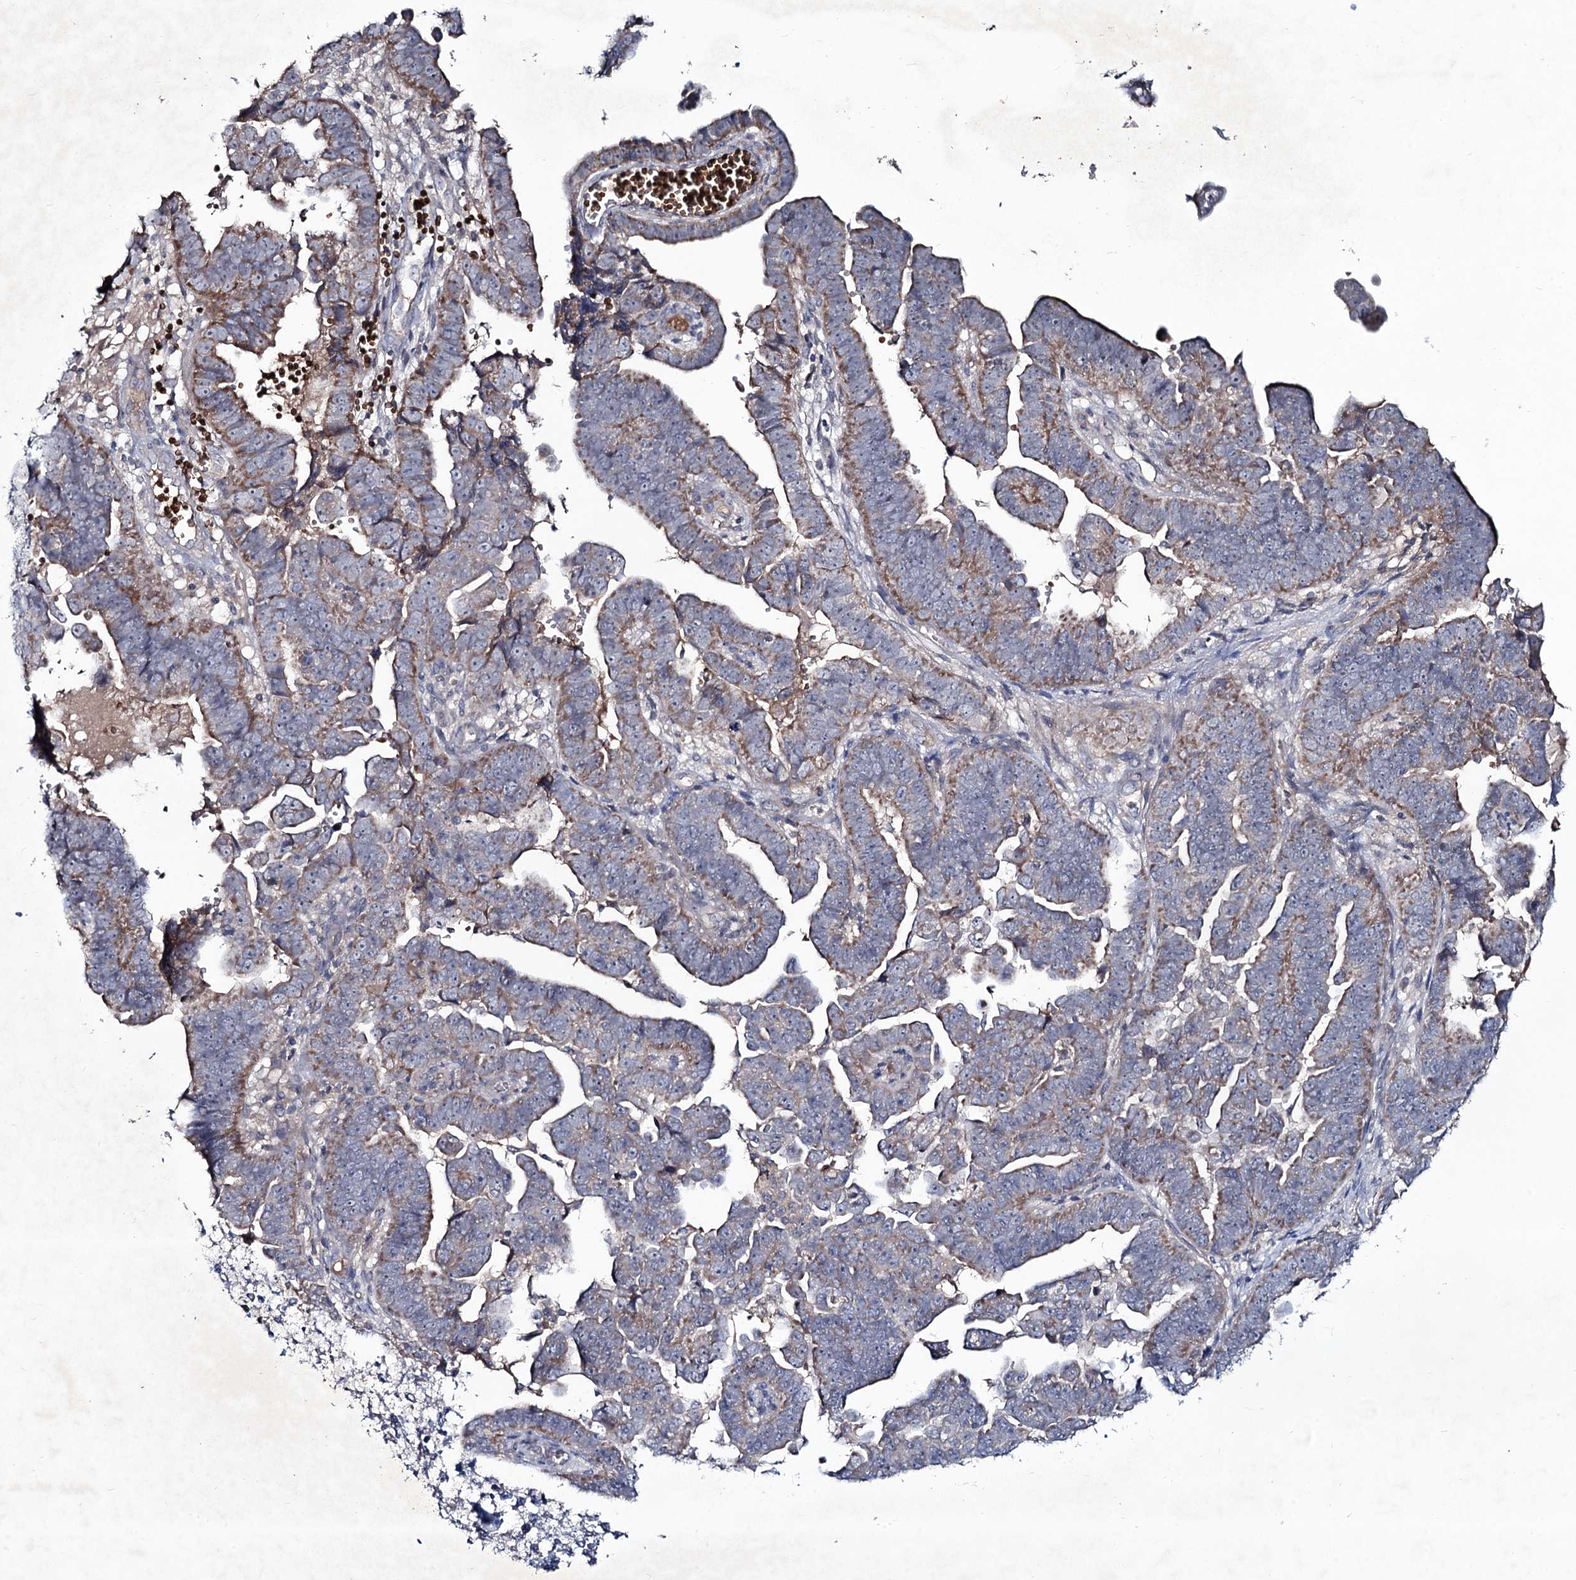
{"staining": {"intensity": "weak", "quantity": "25%-75%", "location": "cytoplasmic/membranous"}, "tissue": "endometrial cancer", "cell_type": "Tumor cells", "image_type": "cancer", "snomed": [{"axis": "morphology", "description": "Adenocarcinoma, NOS"}, {"axis": "topography", "description": "Endometrium"}], "caption": "An image of adenocarcinoma (endometrial) stained for a protein shows weak cytoplasmic/membranous brown staining in tumor cells. The staining was performed using DAB (3,3'-diaminobenzidine), with brown indicating positive protein expression. Nuclei are stained blue with hematoxylin.", "gene": "RNF6", "patient": {"sex": "female", "age": 75}}